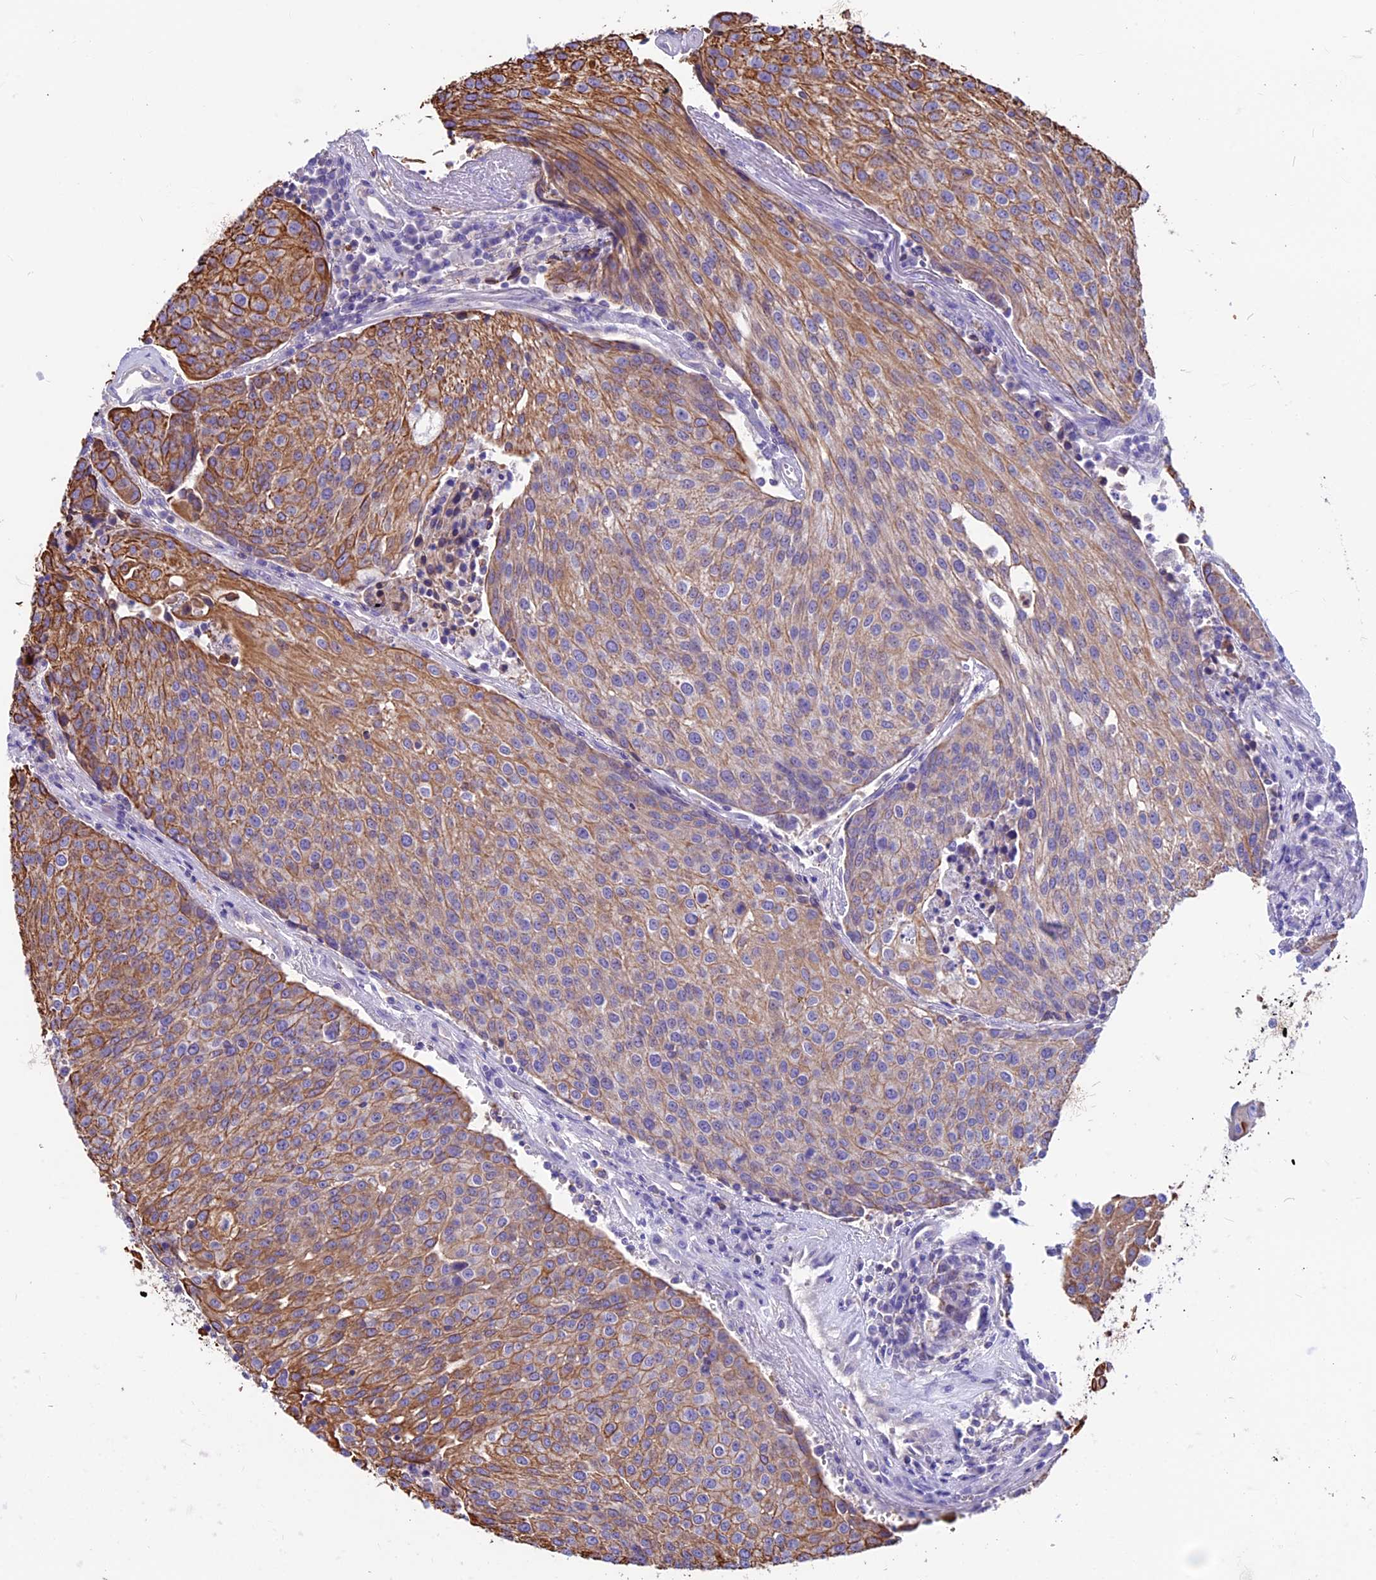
{"staining": {"intensity": "moderate", "quantity": ">75%", "location": "cytoplasmic/membranous"}, "tissue": "urothelial cancer", "cell_type": "Tumor cells", "image_type": "cancer", "snomed": [{"axis": "morphology", "description": "Urothelial carcinoma, High grade"}, {"axis": "topography", "description": "Urinary bladder"}], "caption": "Immunohistochemical staining of urothelial cancer exhibits medium levels of moderate cytoplasmic/membranous protein positivity in approximately >75% of tumor cells.", "gene": "CDAN1", "patient": {"sex": "female", "age": 85}}